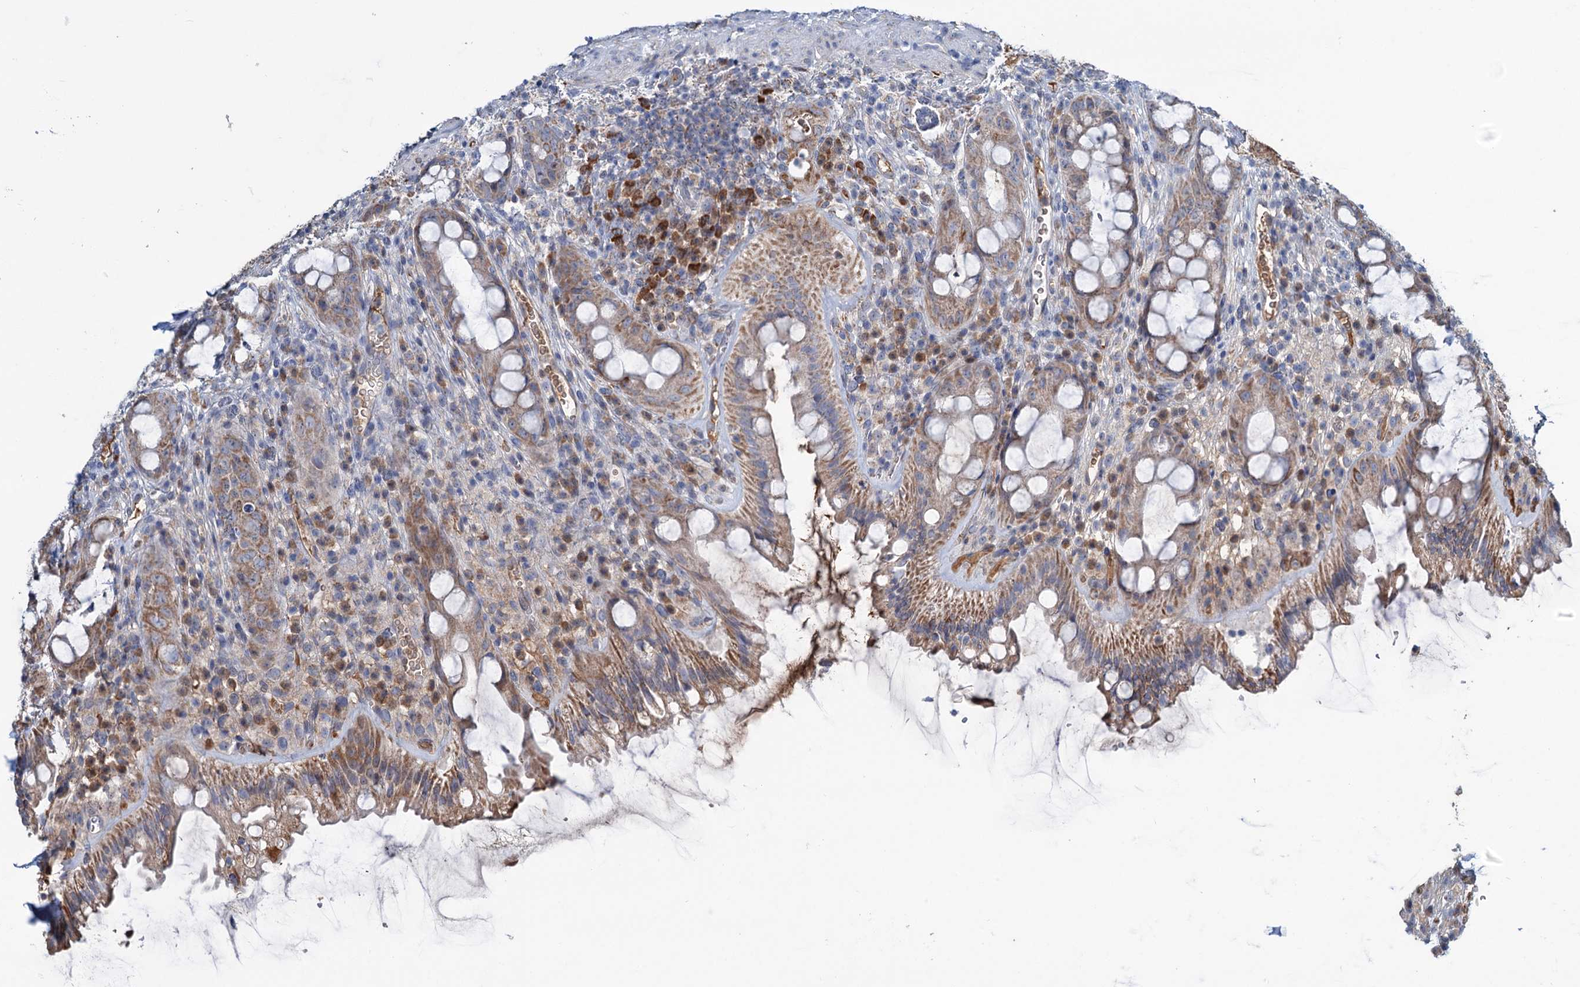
{"staining": {"intensity": "moderate", "quantity": ">75%", "location": "cytoplasmic/membranous"}, "tissue": "rectum", "cell_type": "Glandular cells", "image_type": "normal", "snomed": [{"axis": "morphology", "description": "Normal tissue, NOS"}, {"axis": "topography", "description": "Rectum"}], "caption": "A histopathology image showing moderate cytoplasmic/membranous staining in approximately >75% of glandular cells in benign rectum, as visualized by brown immunohistochemical staining.", "gene": "LPIN1", "patient": {"sex": "female", "age": 57}}